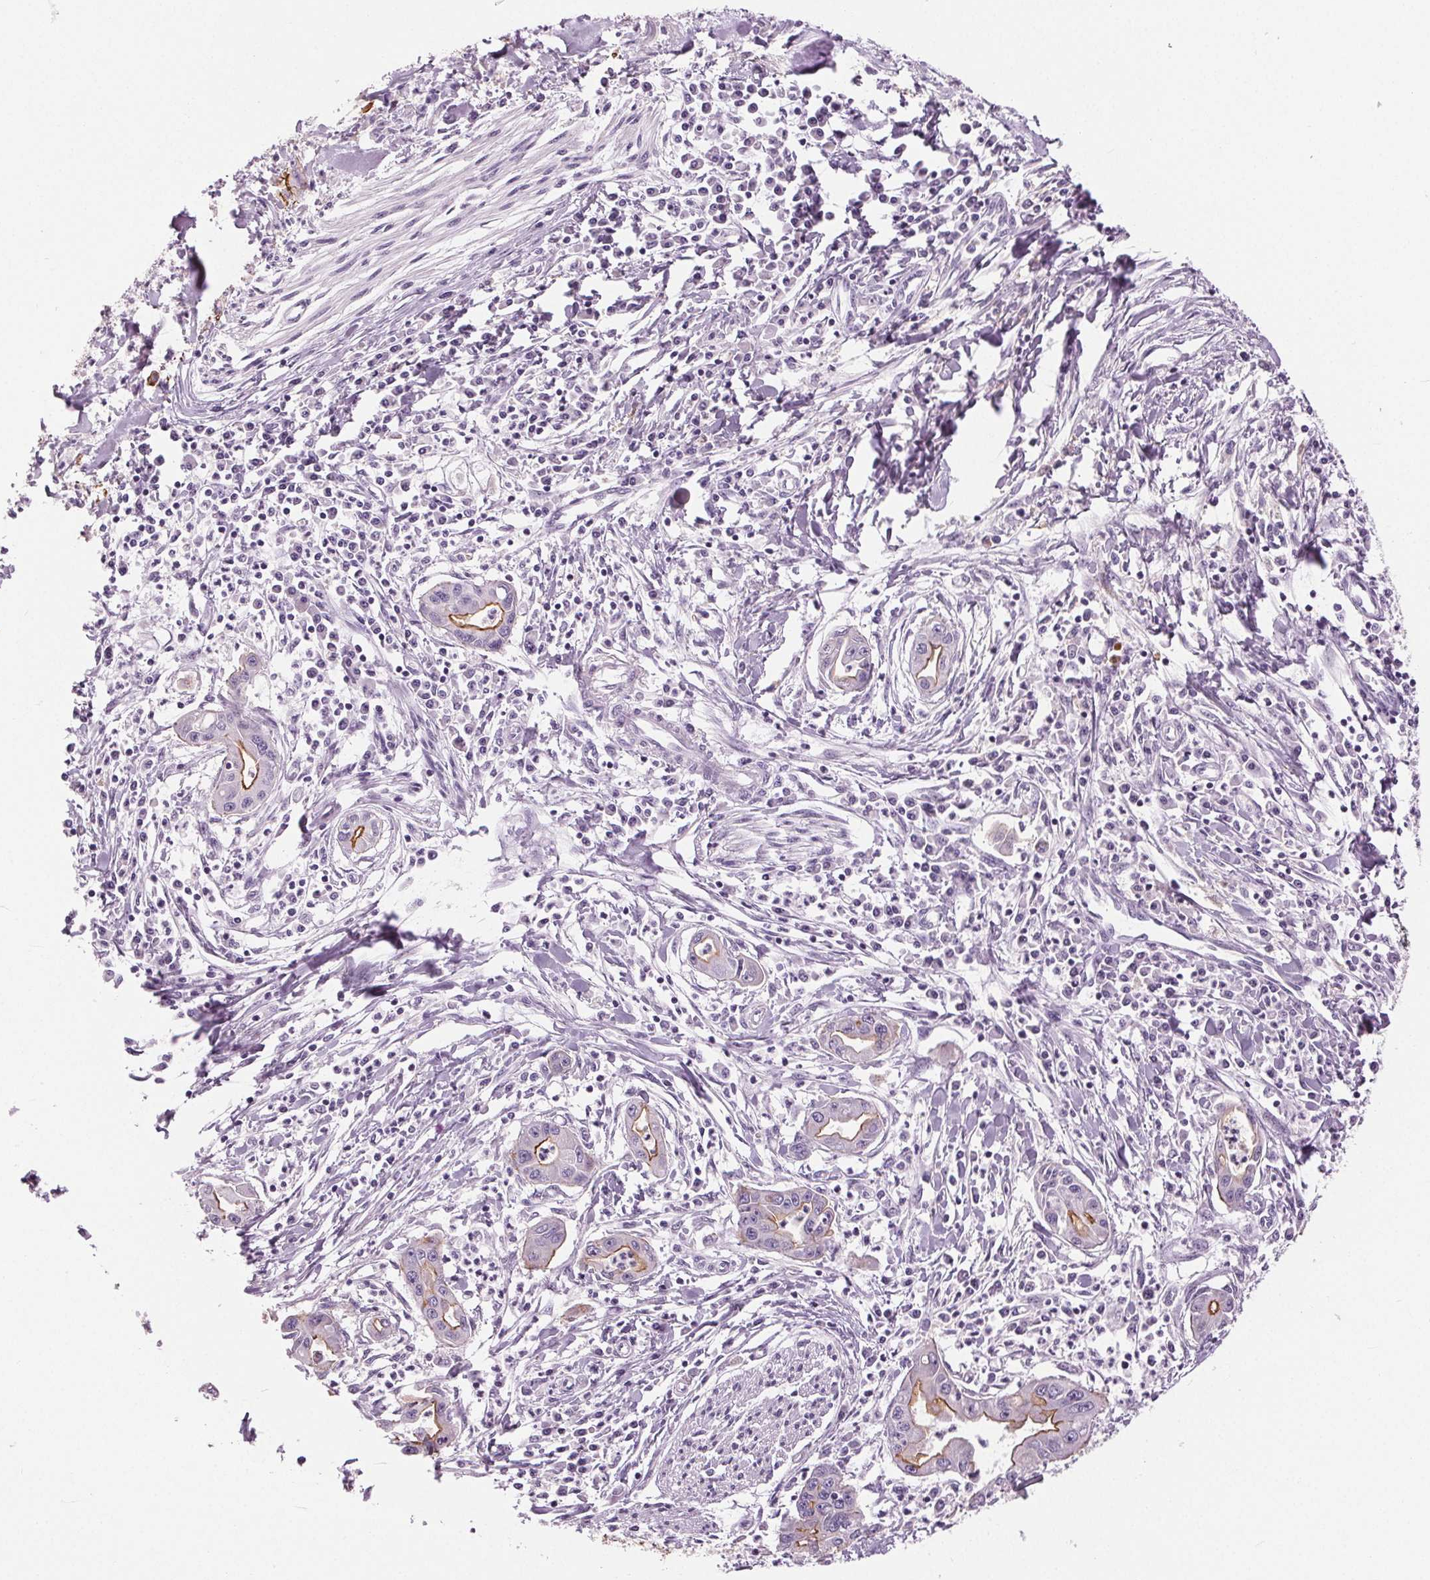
{"staining": {"intensity": "strong", "quantity": "25%-75%", "location": "cytoplasmic/membranous"}, "tissue": "pancreatic cancer", "cell_type": "Tumor cells", "image_type": "cancer", "snomed": [{"axis": "morphology", "description": "Adenocarcinoma, NOS"}, {"axis": "topography", "description": "Pancreas"}], "caption": "DAB immunohistochemical staining of pancreatic adenocarcinoma reveals strong cytoplasmic/membranous protein staining in approximately 25%-75% of tumor cells. The protein of interest is stained brown, and the nuclei are stained in blue (DAB (3,3'-diaminobenzidine) IHC with brightfield microscopy, high magnification).", "gene": "MISP", "patient": {"sex": "male", "age": 72}}